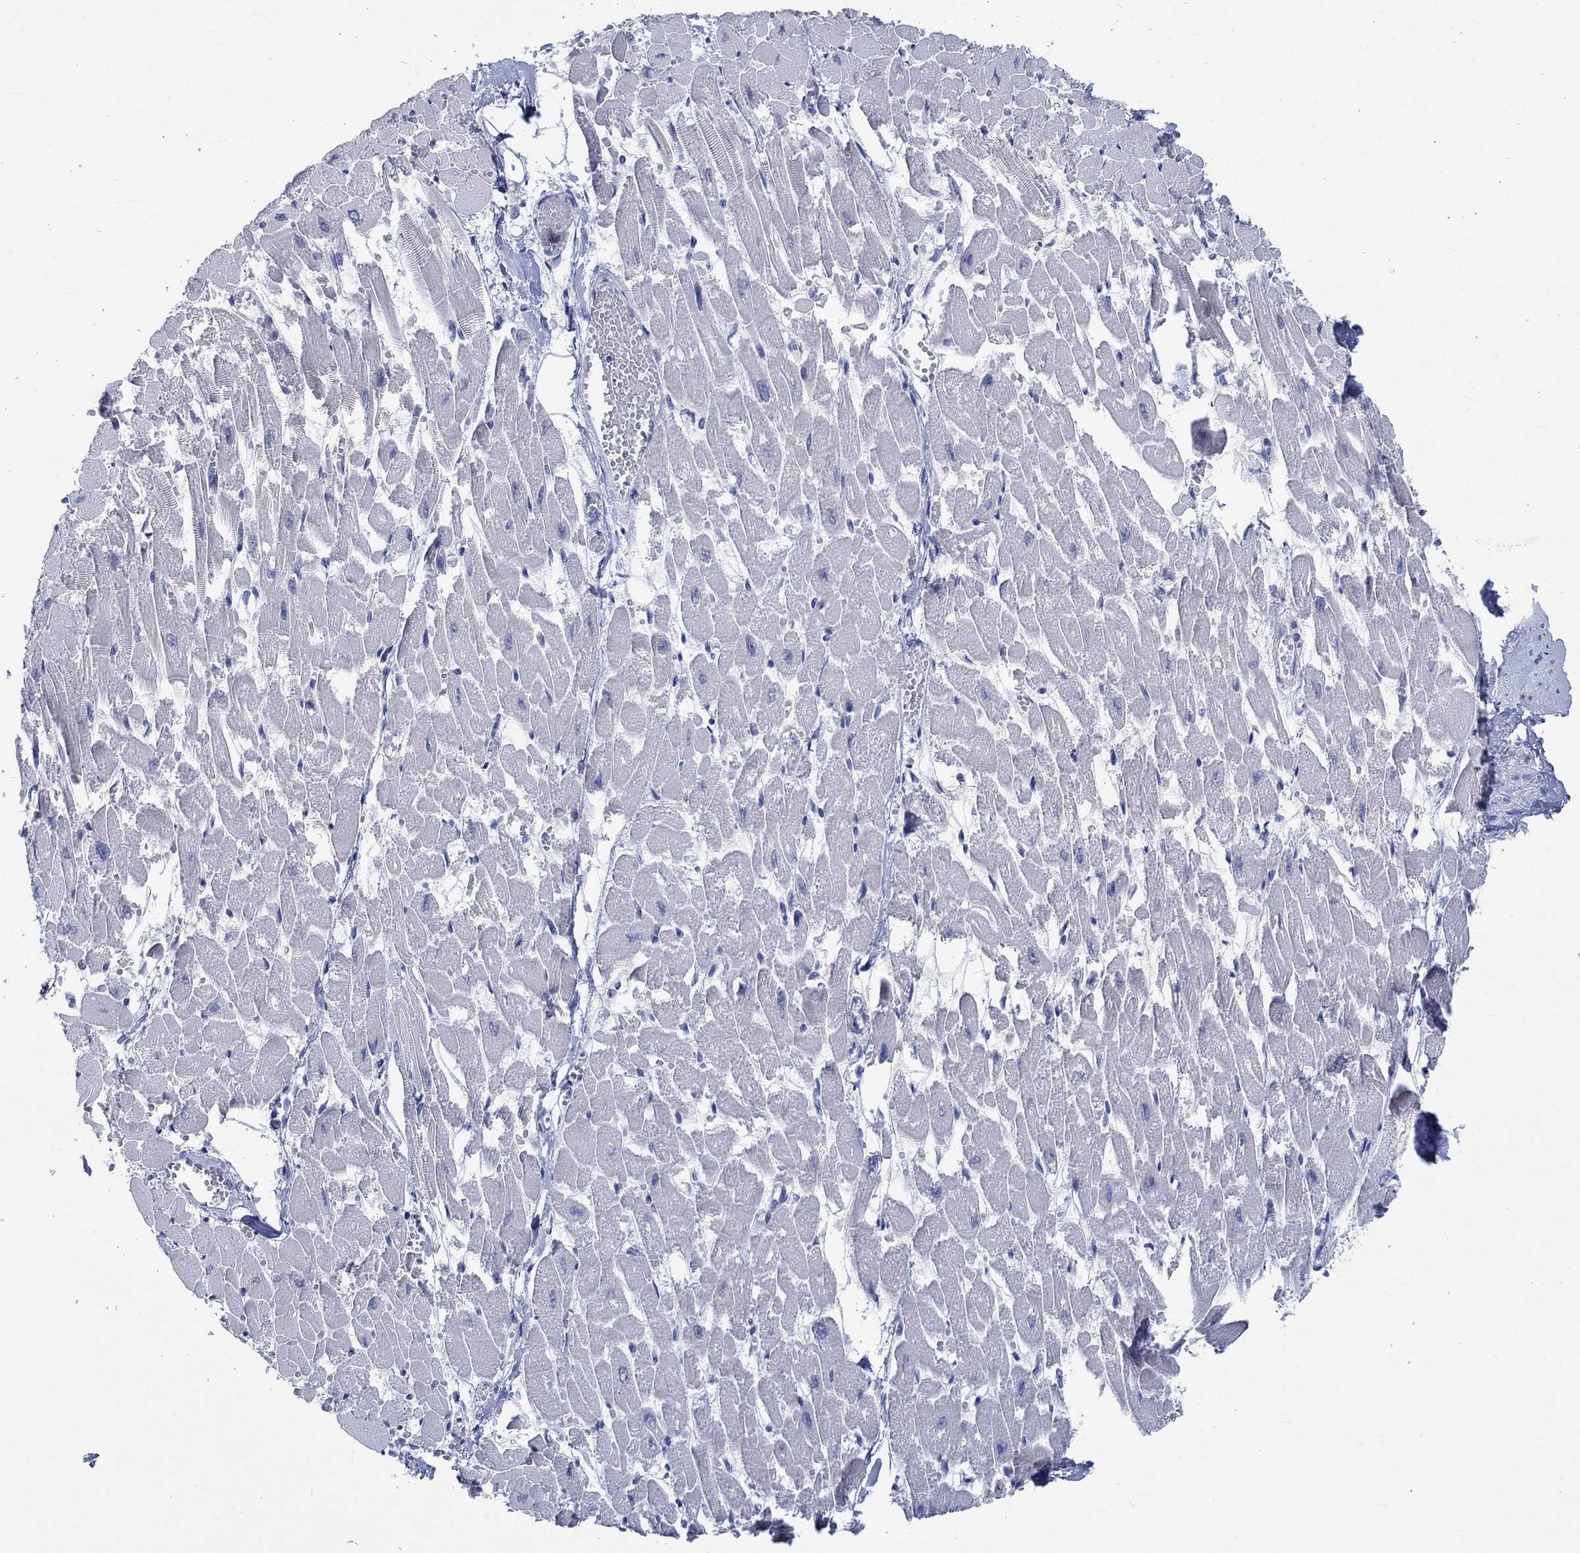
{"staining": {"intensity": "negative", "quantity": "none", "location": "none"}, "tissue": "heart muscle", "cell_type": "Cardiomyocytes", "image_type": "normal", "snomed": [{"axis": "morphology", "description": "Normal tissue, NOS"}, {"axis": "topography", "description": "Heart"}], "caption": "Heart muscle was stained to show a protein in brown. There is no significant staining in cardiomyocytes. (Stains: DAB (3,3'-diaminobenzidine) immunohistochemistry (IHC) with hematoxylin counter stain, Microscopy: brightfield microscopy at high magnification).", "gene": "C4orf47", "patient": {"sex": "female", "age": 52}}